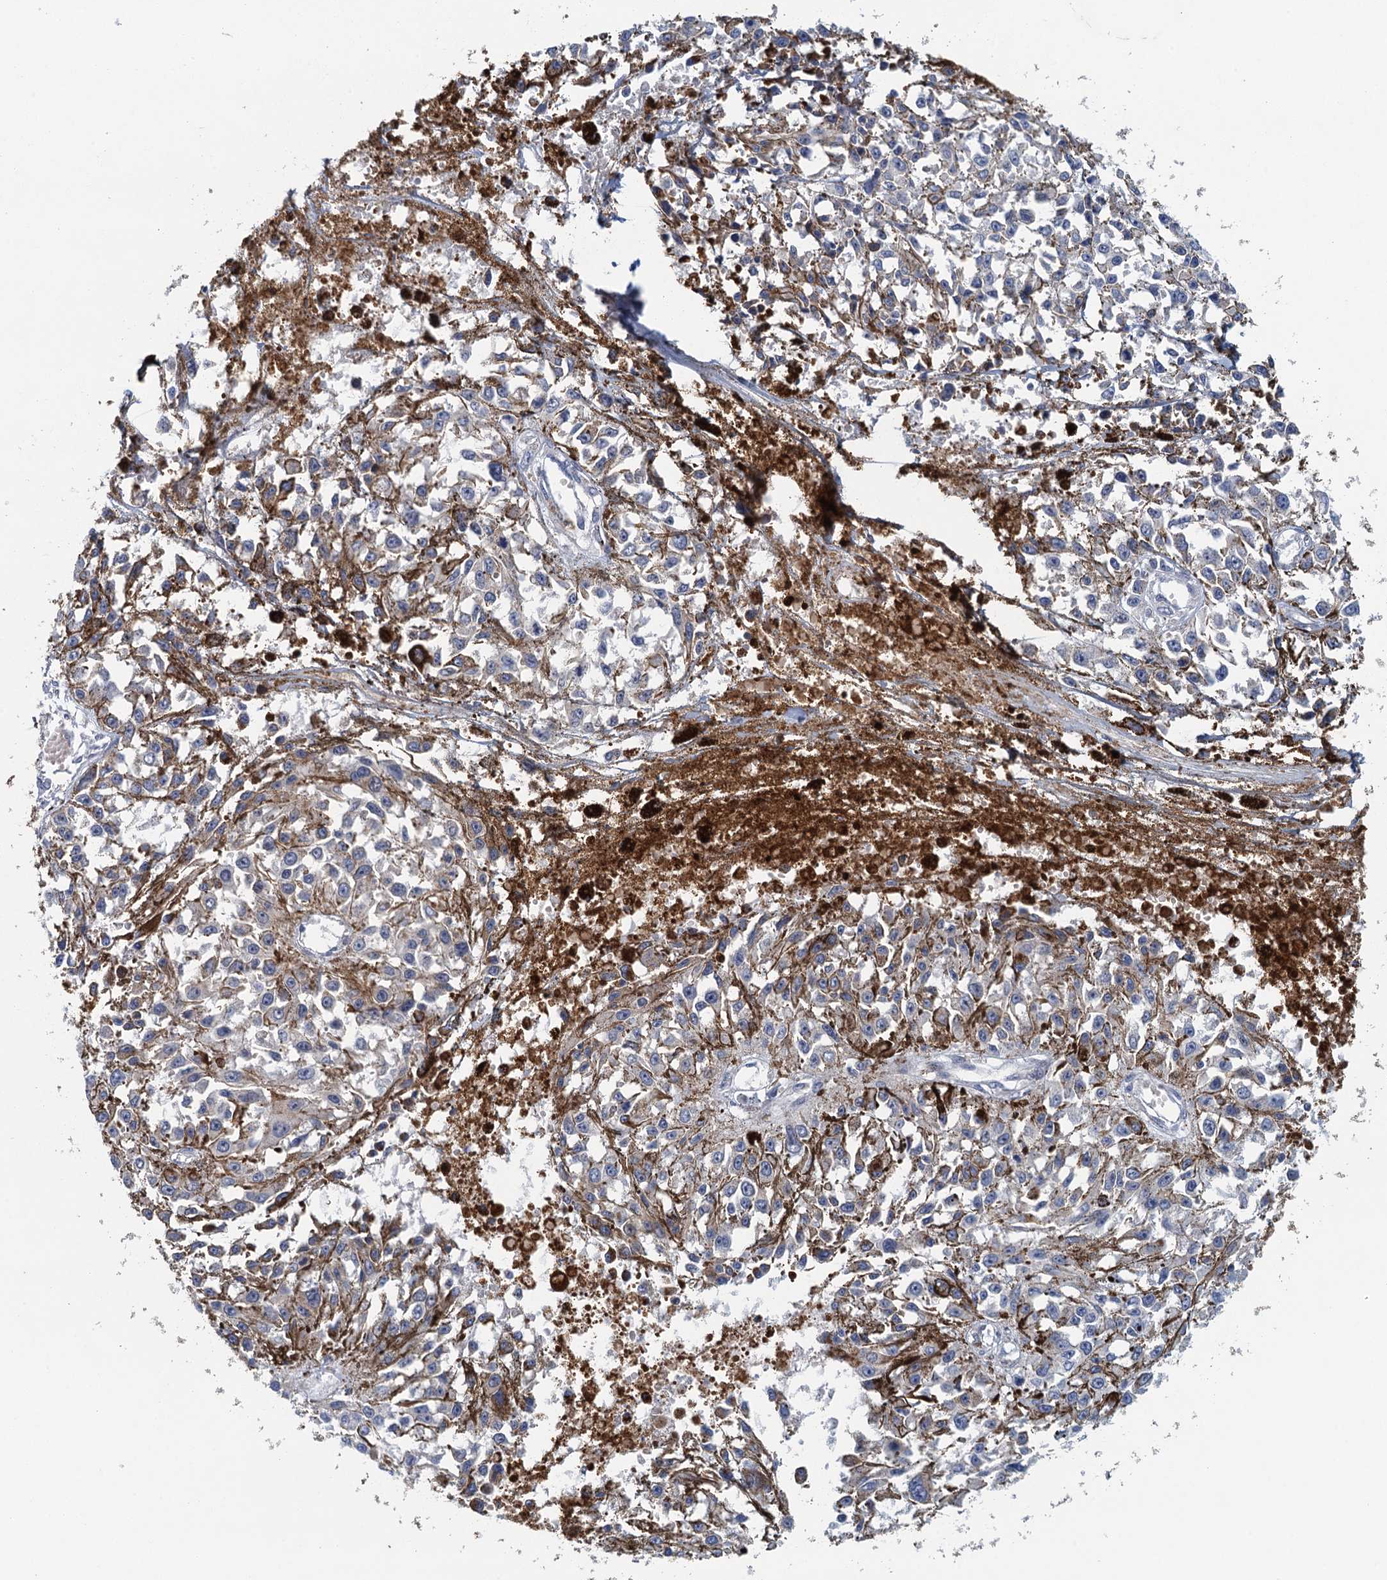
{"staining": {"intensity": "moderate", "quantity": "<25%", "location": "cytoplasmic/membranous"}, "tissue": "melanoma", "cell_type": "Tumor cells", "image_type": "cancer", "snomed": [{"axis": "morphology", "description": "Malignant melanoma, Metastatic site"}, {"axis": "topography", "description": "Lymph node"}], "caption": "DAB (3,3'-diaminobenzidine) immunohistochemical staining of human melanoma reveals moderate cytoplasmic/membranous protein positivity in about <25% of tumor cells. (DAB (3,3'-diaminobenzidine) IHC with brightfield microscopy, high magnification).", "gene": "TPCN1", "patient": {"sex": "male", "age": 59}}